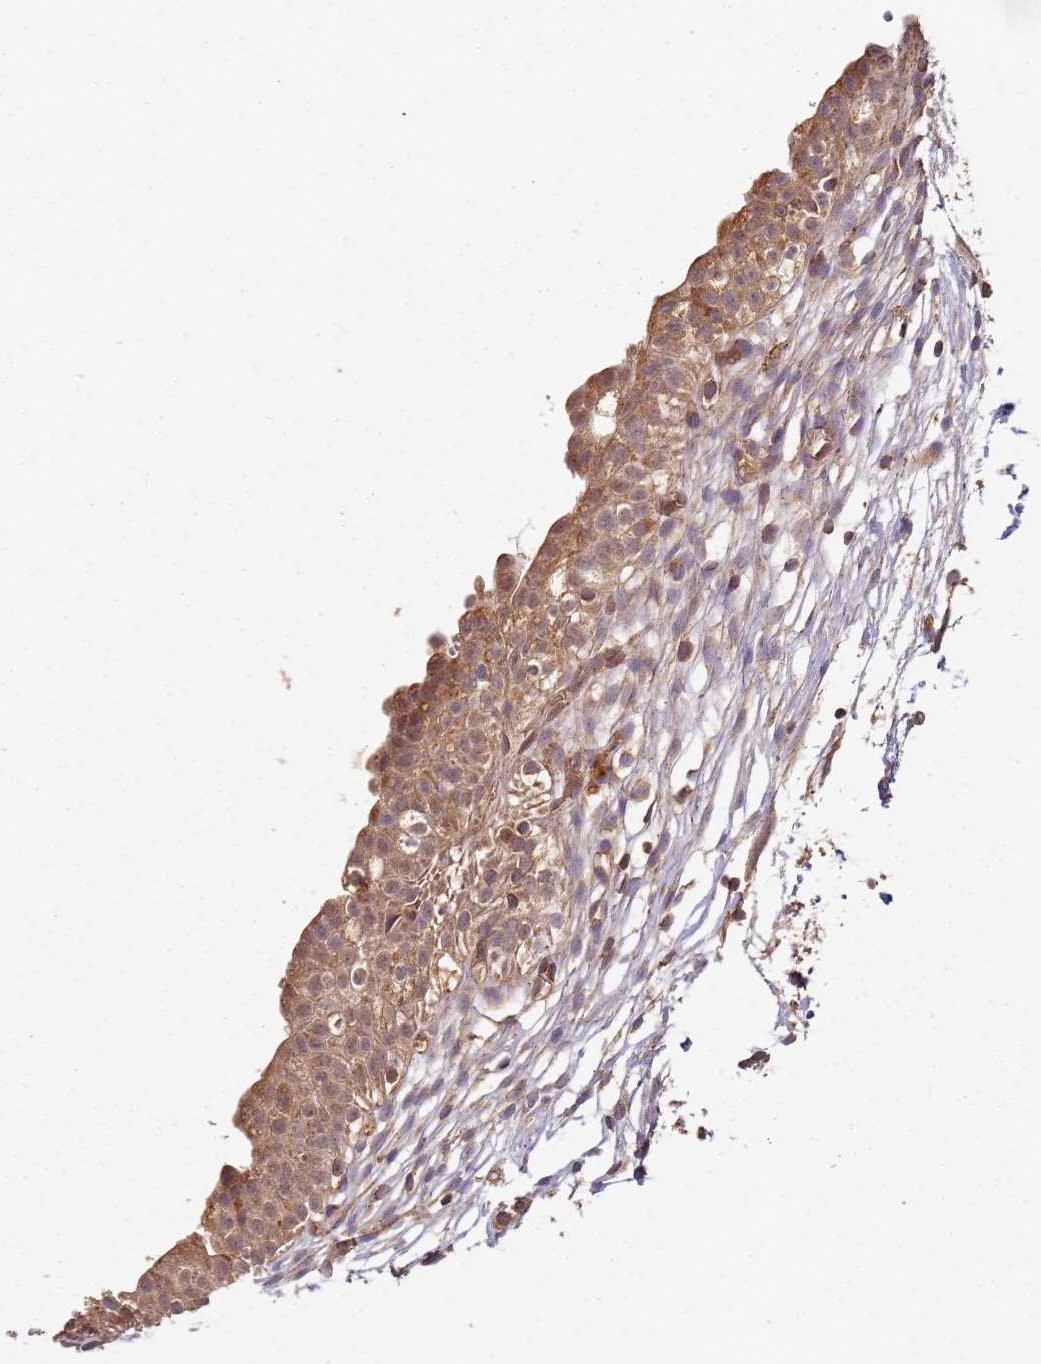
{"staining": {"intensity": "moderate", "quantity": ">75%", "location": "cytoplasmic/membranous"}, "tissue": "urinary bladder", "cell_type": "Urothelial cells", "image_type": "normal", "snomed": [{"axis": "morphology", "description": "Normal tissue, NOS"}, {"axis": "topography", "description": "Urinary bladder"}, {"axis": "topography", "description": "Peripheral nerve tissue"}], "caption": "Urinary bladder stained for a protein exhibits moderate cytoplasmic/membranous positivity in urothelial cells. Nuclei are stained in blue.", "gene": "SCGB2B2", "patient": {"sex": "male", "age": 55}}